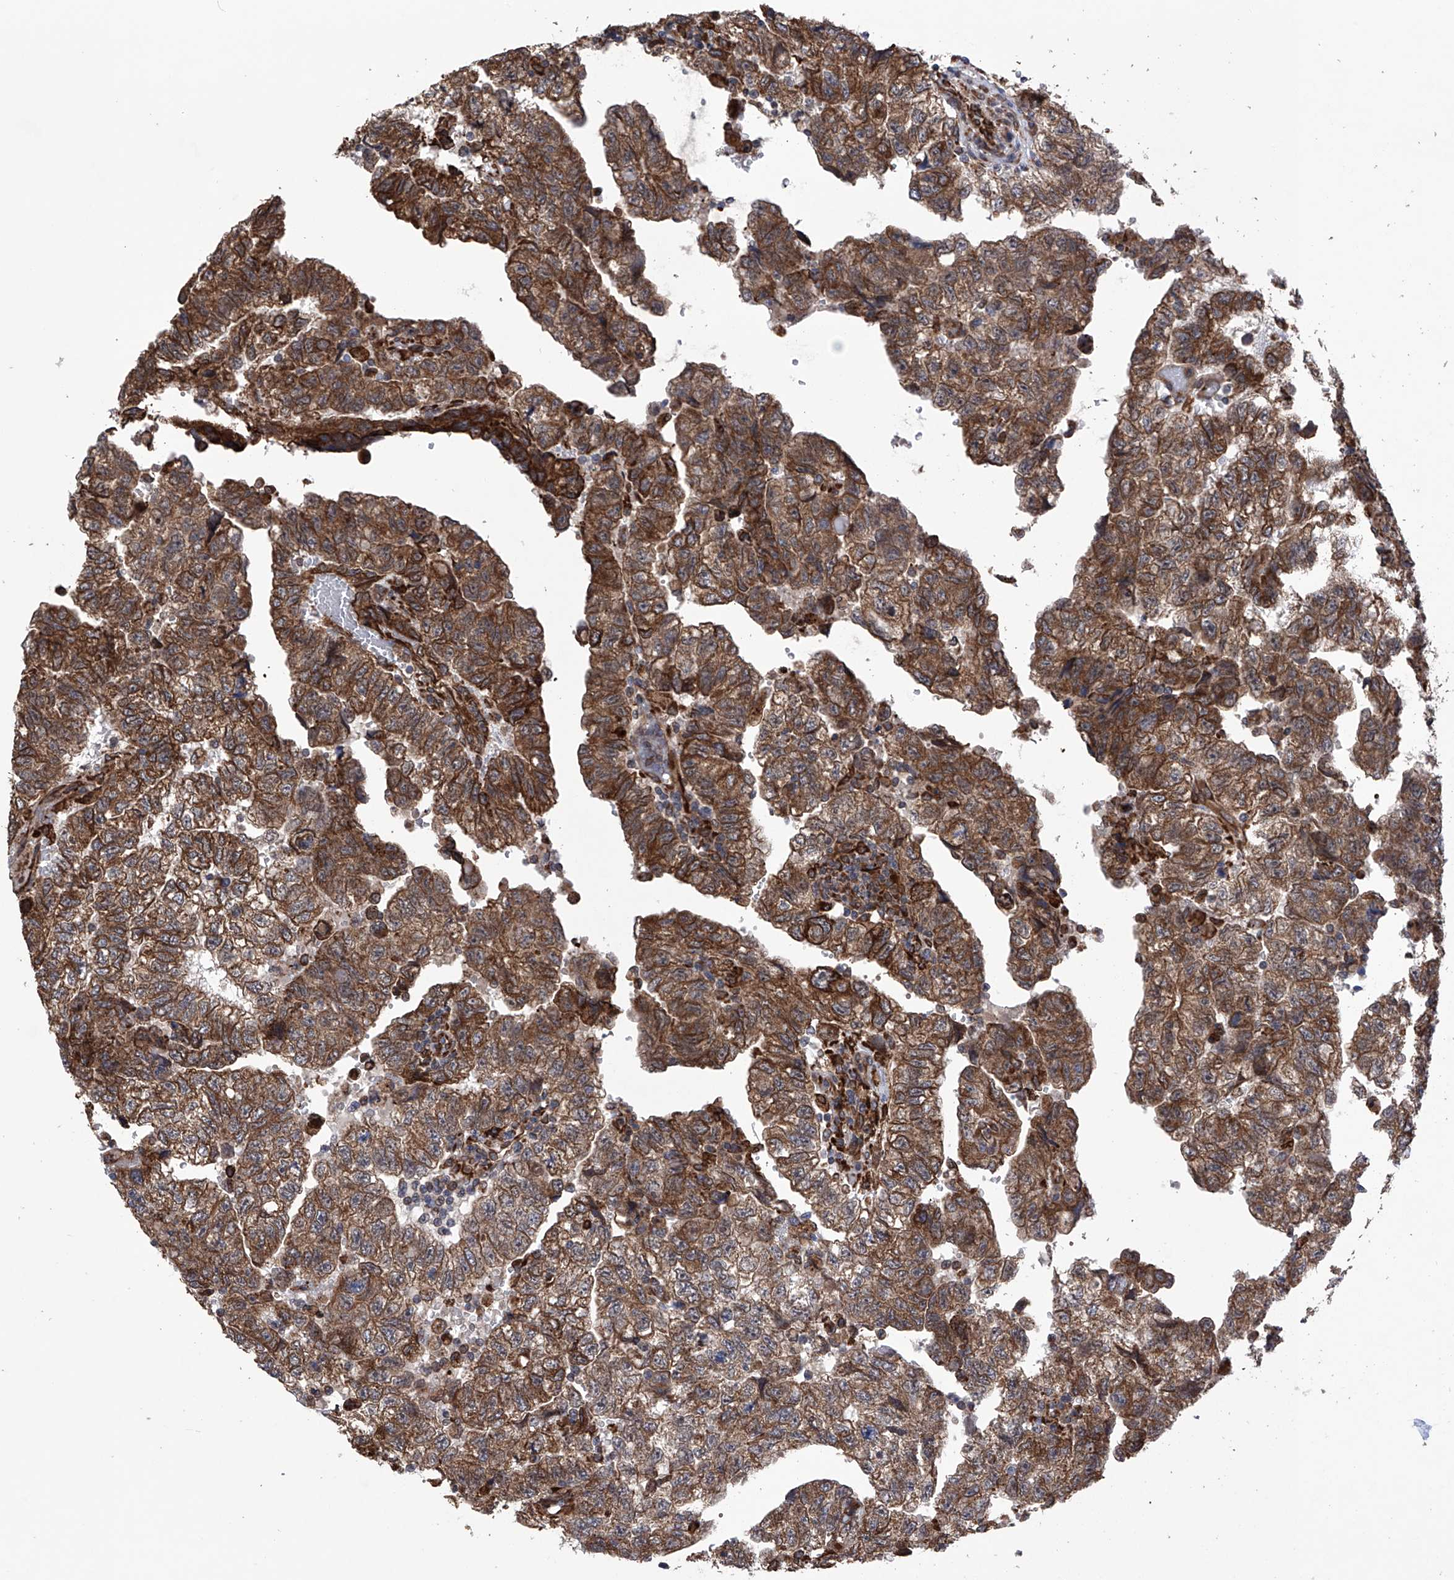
{"staining": {"intensity": "moderate", "quantity": ">75%", "location": "cytoplasmic/membranous"}, "tissue": "testis cancer", "cell_type": "Tumor cells", "image_type": "cancer", "snomed": [{"axis": "morphology", "description": "Carcinoma, Embryonal, NOS"}, {"axis": "topography", "description": "Testis"}], "caption": "About >75% of tumor cells in human testis cancer (embryonal carcinoma) display moderate cytoplasmic/membranous protein expression as visualized by brown immunohistochemical staining.", "gene": "DNAH8", "patient": {"sex": "male", "age": 36}}